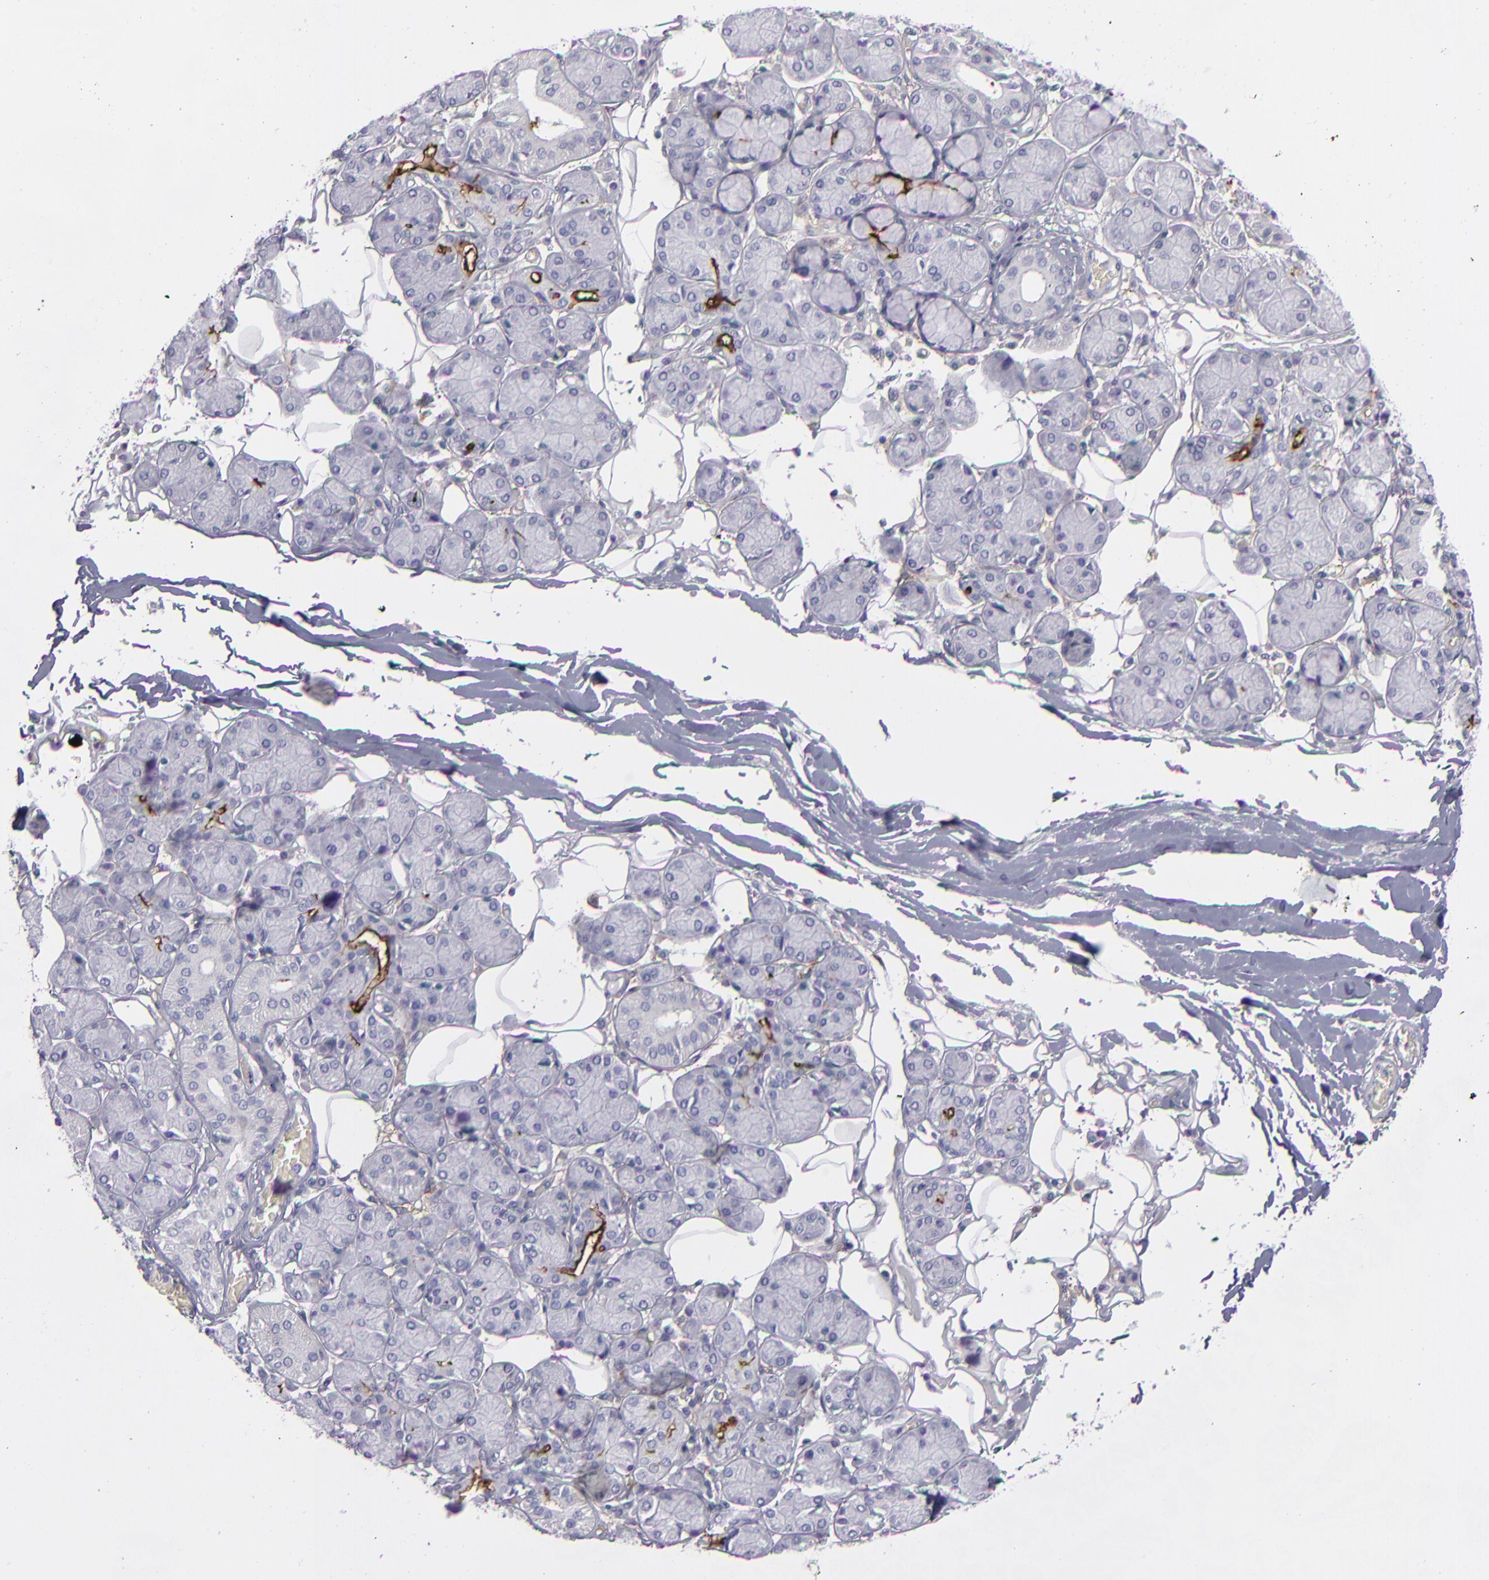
{"staining": {"intensity": "negative", "quantity": "none", "location": "none"}, "tissue": "salivary gland", "cell_type": "Glandular cells", "image_type": "normal", "snomed": [{"axis": "morphology", "description": "Normal tissue, NOS"}, {"axis": "topography", "description": "Salivary gland"}], "caption": "IHC of normal human salivary gland demonstrates no staining in glandular cells.", "gene": "ANPEP", "patient": {"sex": "male", "age": 54}}